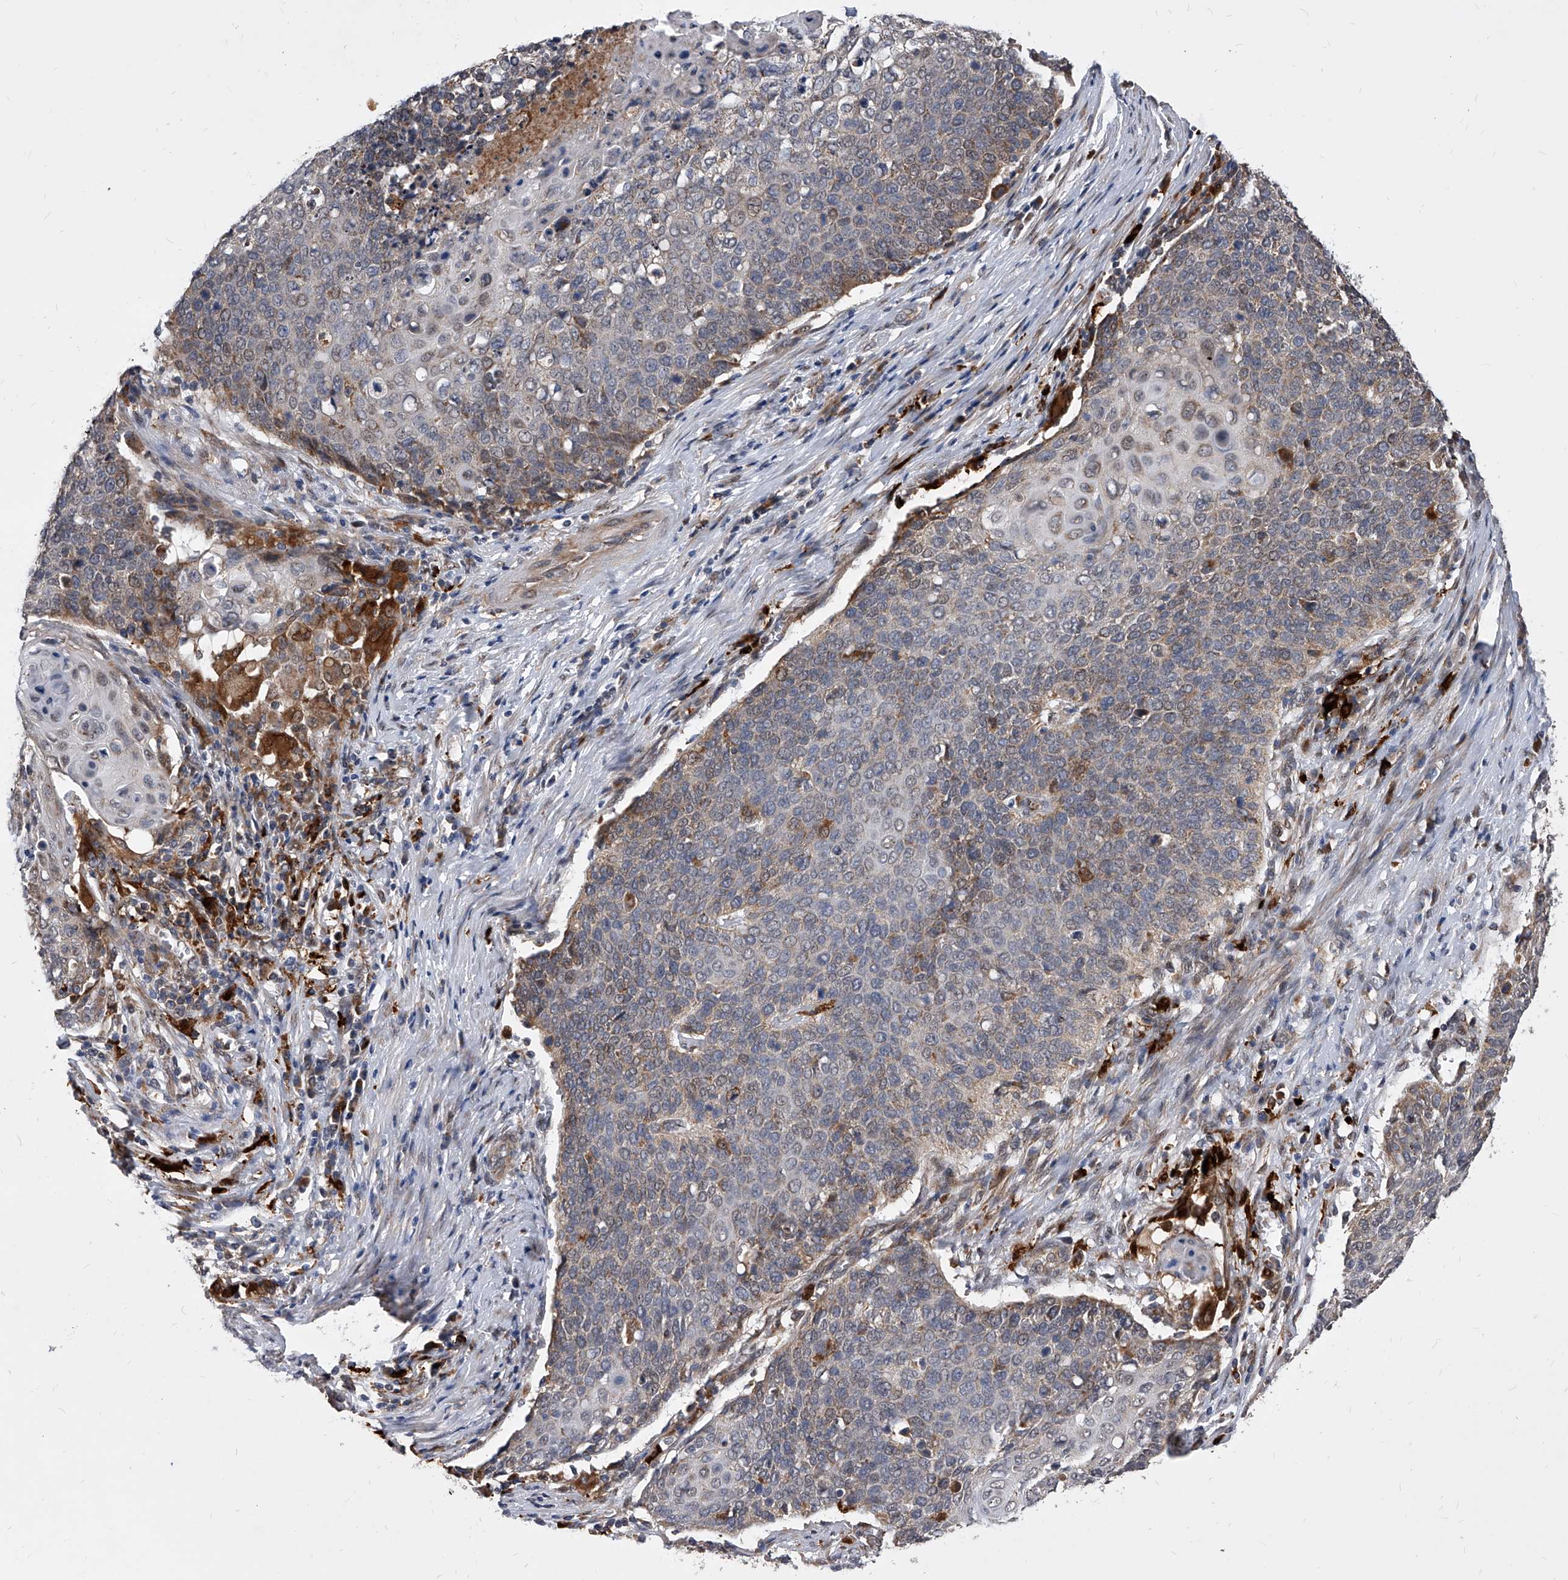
{"staining": {"intensity": "weak", "quantity": "25%-75%", "location": "cytoplasmic/membranous"}, "tissue": "cervical cancer", "cell_type": "Tumor cells", "image_type": "cancer", "snomed": [{"axis": "morphology", "description": "Squamous cell carcinoma, NOS"}, {"axis": "topography", "description": "Cervix"}], "caption": "A photomicrograph of cervical squamous cell carcinoma stained for a protein exhibits weak cytoplasmic/membranous brown staining in tumor cells. The protein of interest is shown in brown color, while the nuclei are stained blue.", "gene": "SOBP", "patient": {"sex": "female", "age": 39}}